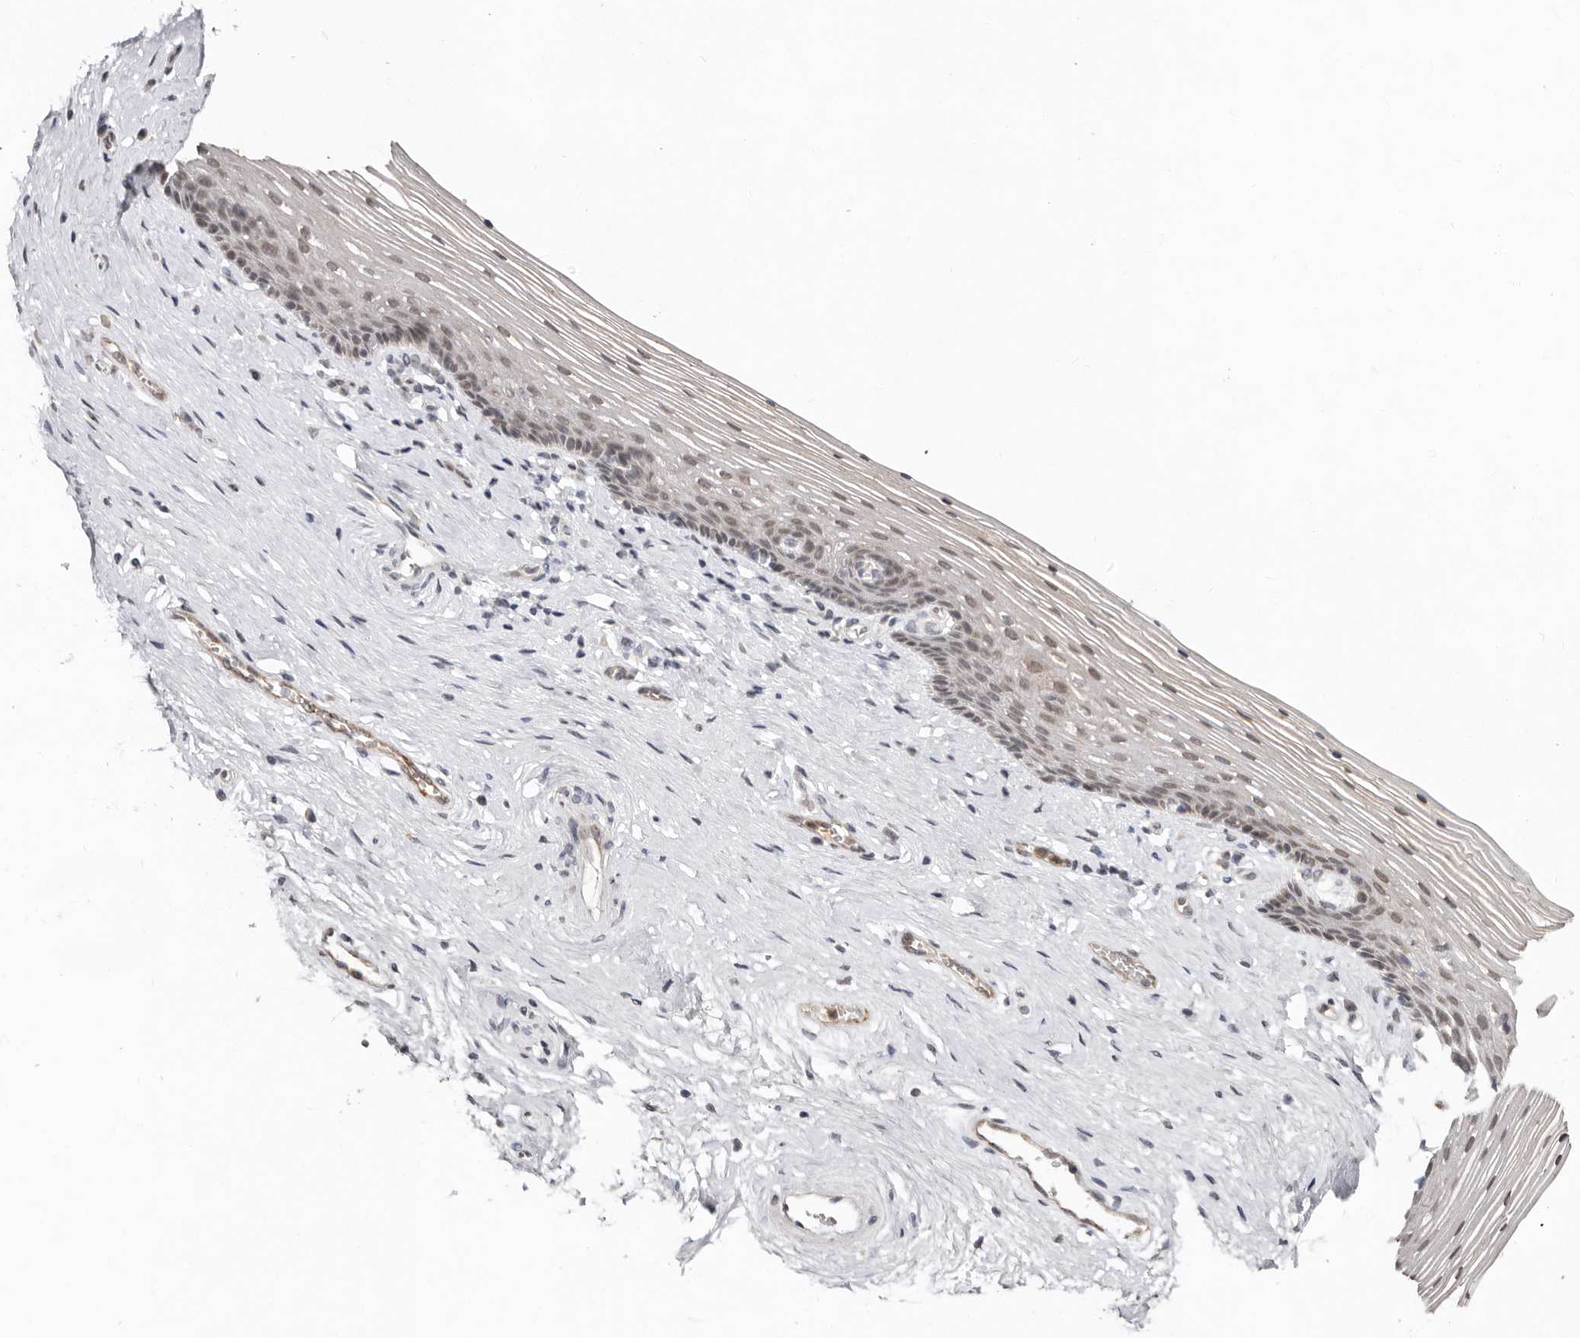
{"staining": {"intensity": "negative", "quantity": "none", "location": "none"}, "tissue": "vagina", "cell_type": "Squamous epithelial cells", "image_type": "normal", "snomed": [{"axis": "morphology", "description": "Normal tissue, NOS"}, {"axis": "topography", "description": "Vagina"}], "caption": "High power microscopy histopathology image of an immunohistochemistry histopathology image of unremarkable vagina, revealing no significant staining in squamous epithelial cells. The staining is performed using DAB (3,3'-diaminobenzidine) brown chromogen with nuclei counter-stained in using hematoxylin.", "gene": "SULT1E1", "patient": {"sex": "female", "age": 46}}